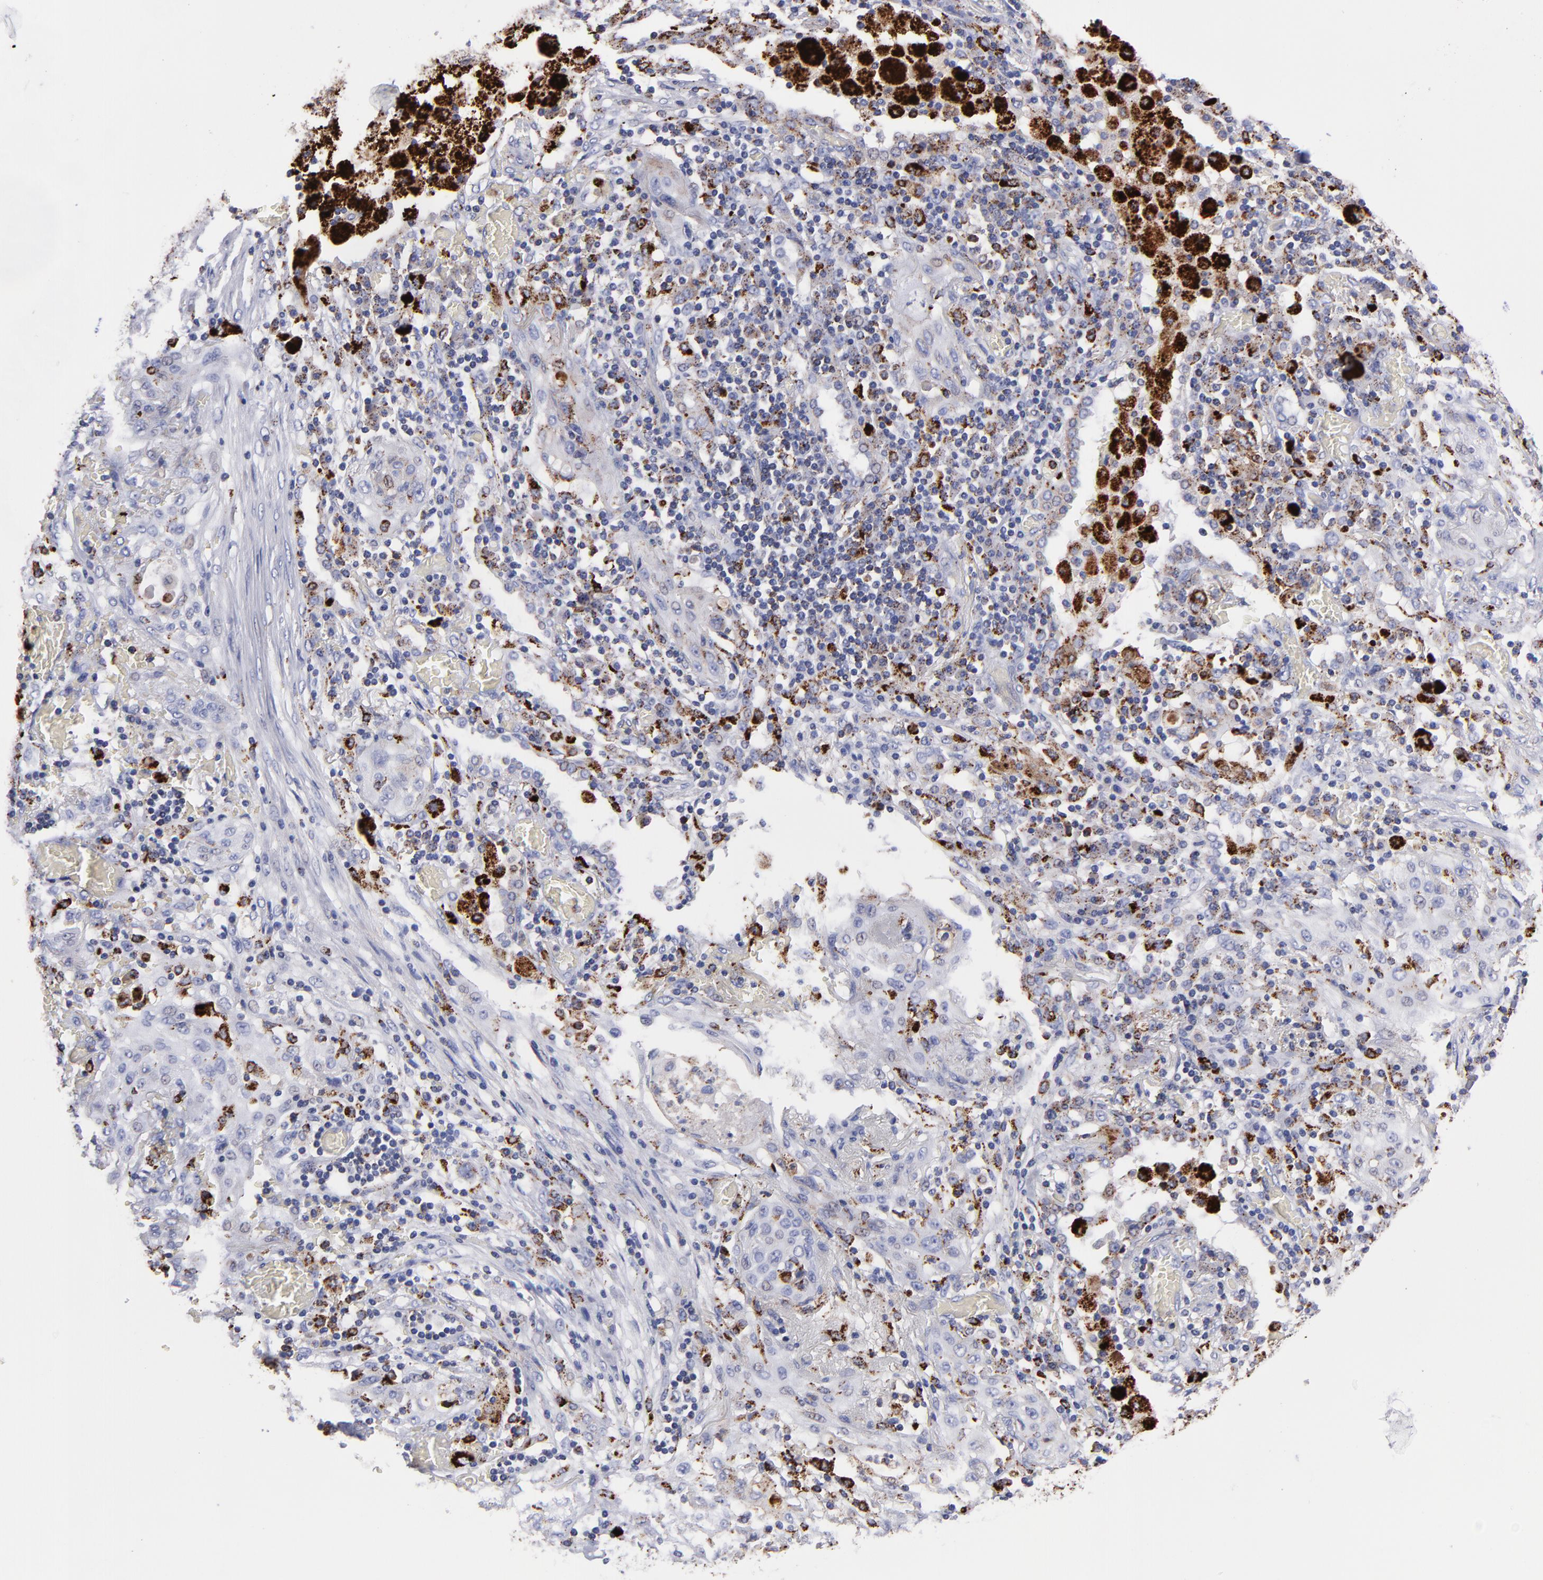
{"staining": {"intensity": "weak", "quantity": "<25%", "location": "cytoplasmic/membranous"}, "tissue": "lung cancer", "cell_type": "Tumor cells", "image_type": "cancer", "snomed": [{"axis": "morphology", "description": "Squamous cell carcinoma, NOS"}, {"axis": "topography", "description": "Lung"}], "caption": "Lung cancer was stained to show a protein in brown. There is no significant staining in tumor cells.", "gene": "CTSS", "patient": {"sex": "female", "age": 47}}